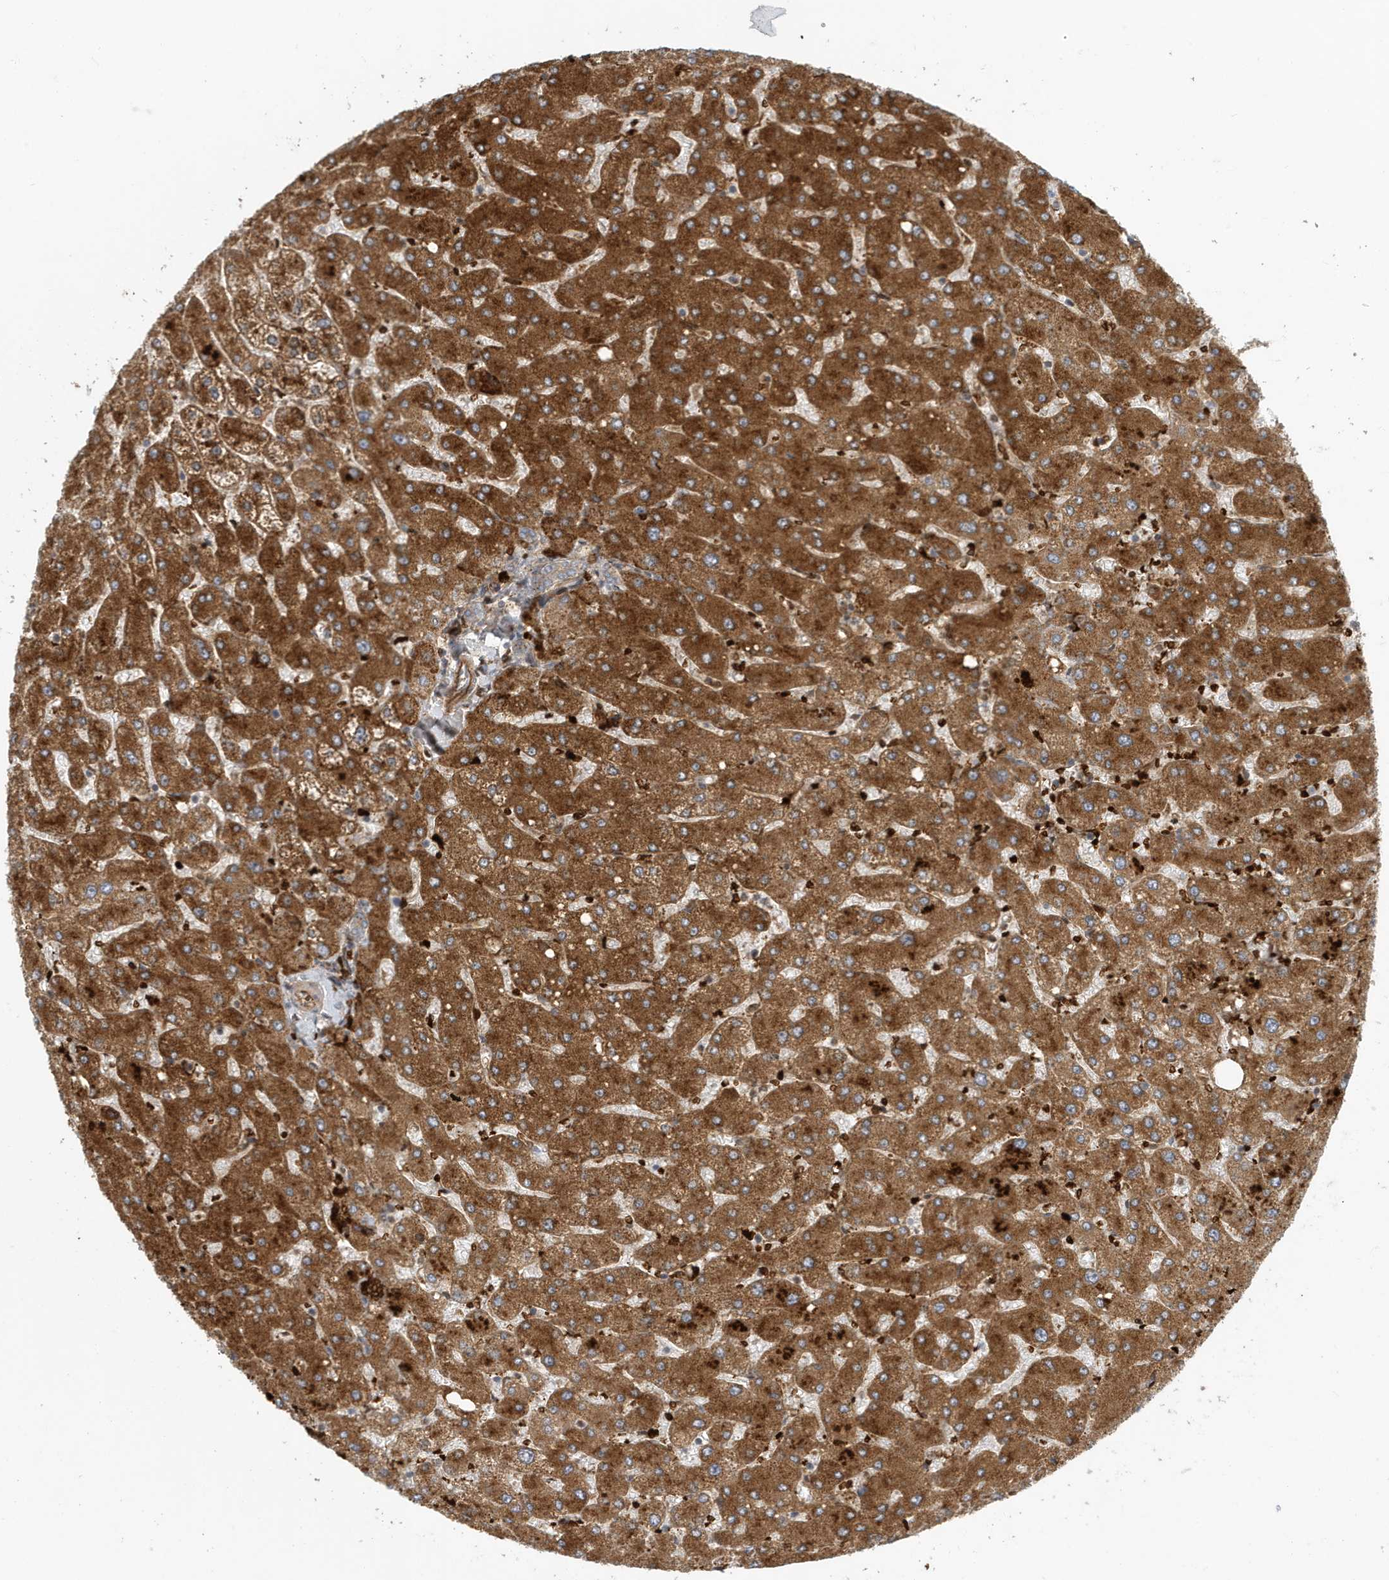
{"staining": {"intensity": "moderate", "quantity": ">75%", "location": "cytoplasmic/membranous"}, "tissue": "liver", "cell_type": "Cholangiocytes", "image_type": "normal", "snomed": [{"axis": "morphology", "description": "Normal tissue, NOS"}, {"axis": "topography", "description": "Liver"}], "caption": "Cholangiocytes demonstrate moderate cytoplasmic/membranous staining in about >75% of cells in normal liver.", "gene": "FYCO1", "patient": {"sex": "male", "age": 55}}